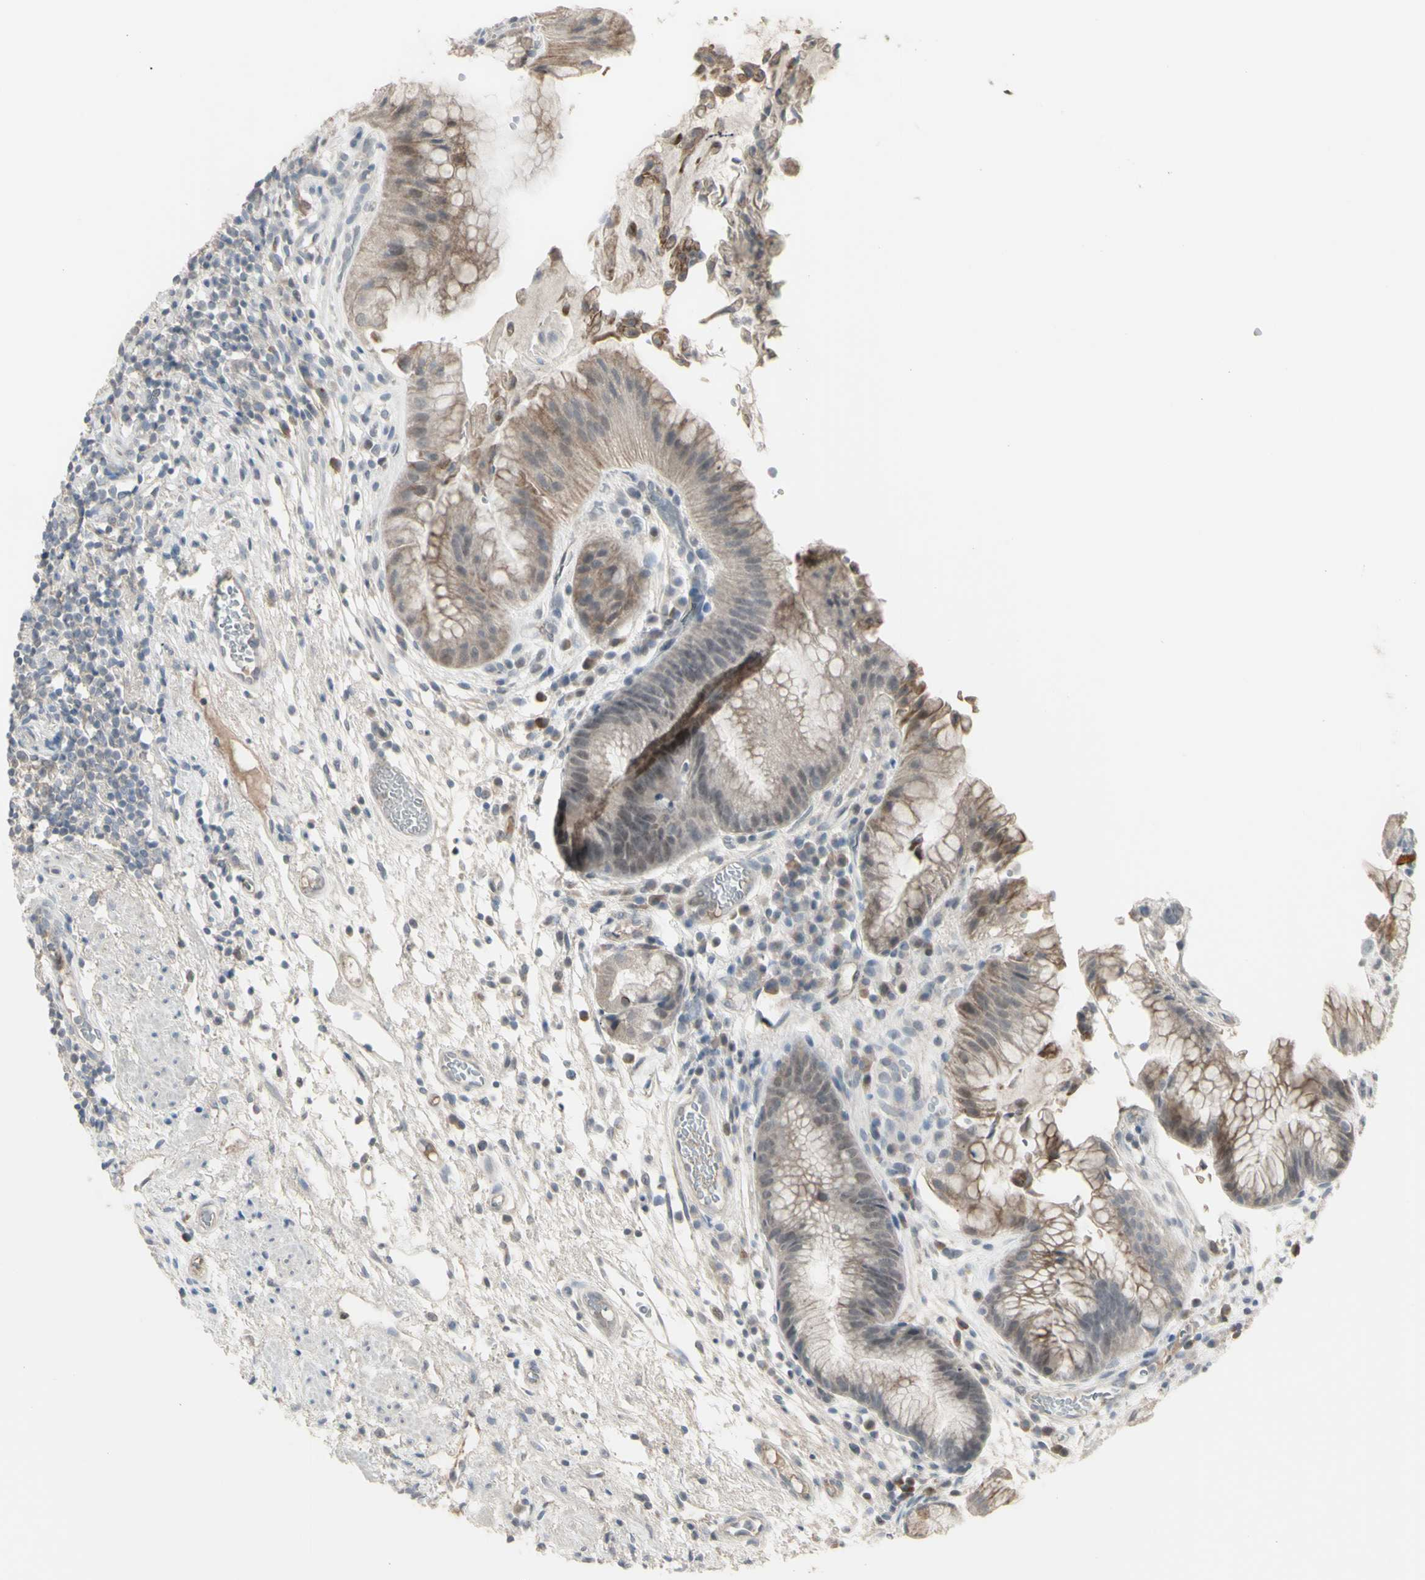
{"staining": {"intensity": "weak", "quantity": ">75%", "location": "cytoplasmic/membranous"}, "tissue": "stomach", "cell_type": "Glandular cells", "image_type": "normal", "snomed": [{"axis": "morphology", "description": "Normal tissue, NOS"}, {"axis": "topography", "description": "Stomach, upper"}], "caption": "The photomicrograph displays immunohistochemical staining of unremarkable stomach. There is weak cytoplasmic/membranous positivity is appreciated in about >75% of glandular cells. (DAB (3,3'-diaminobenzidine) IHC with brightfield microscopy, high magnification).", "gene": "PIAS4", "patient": {"sex": "male", "age": 72}}